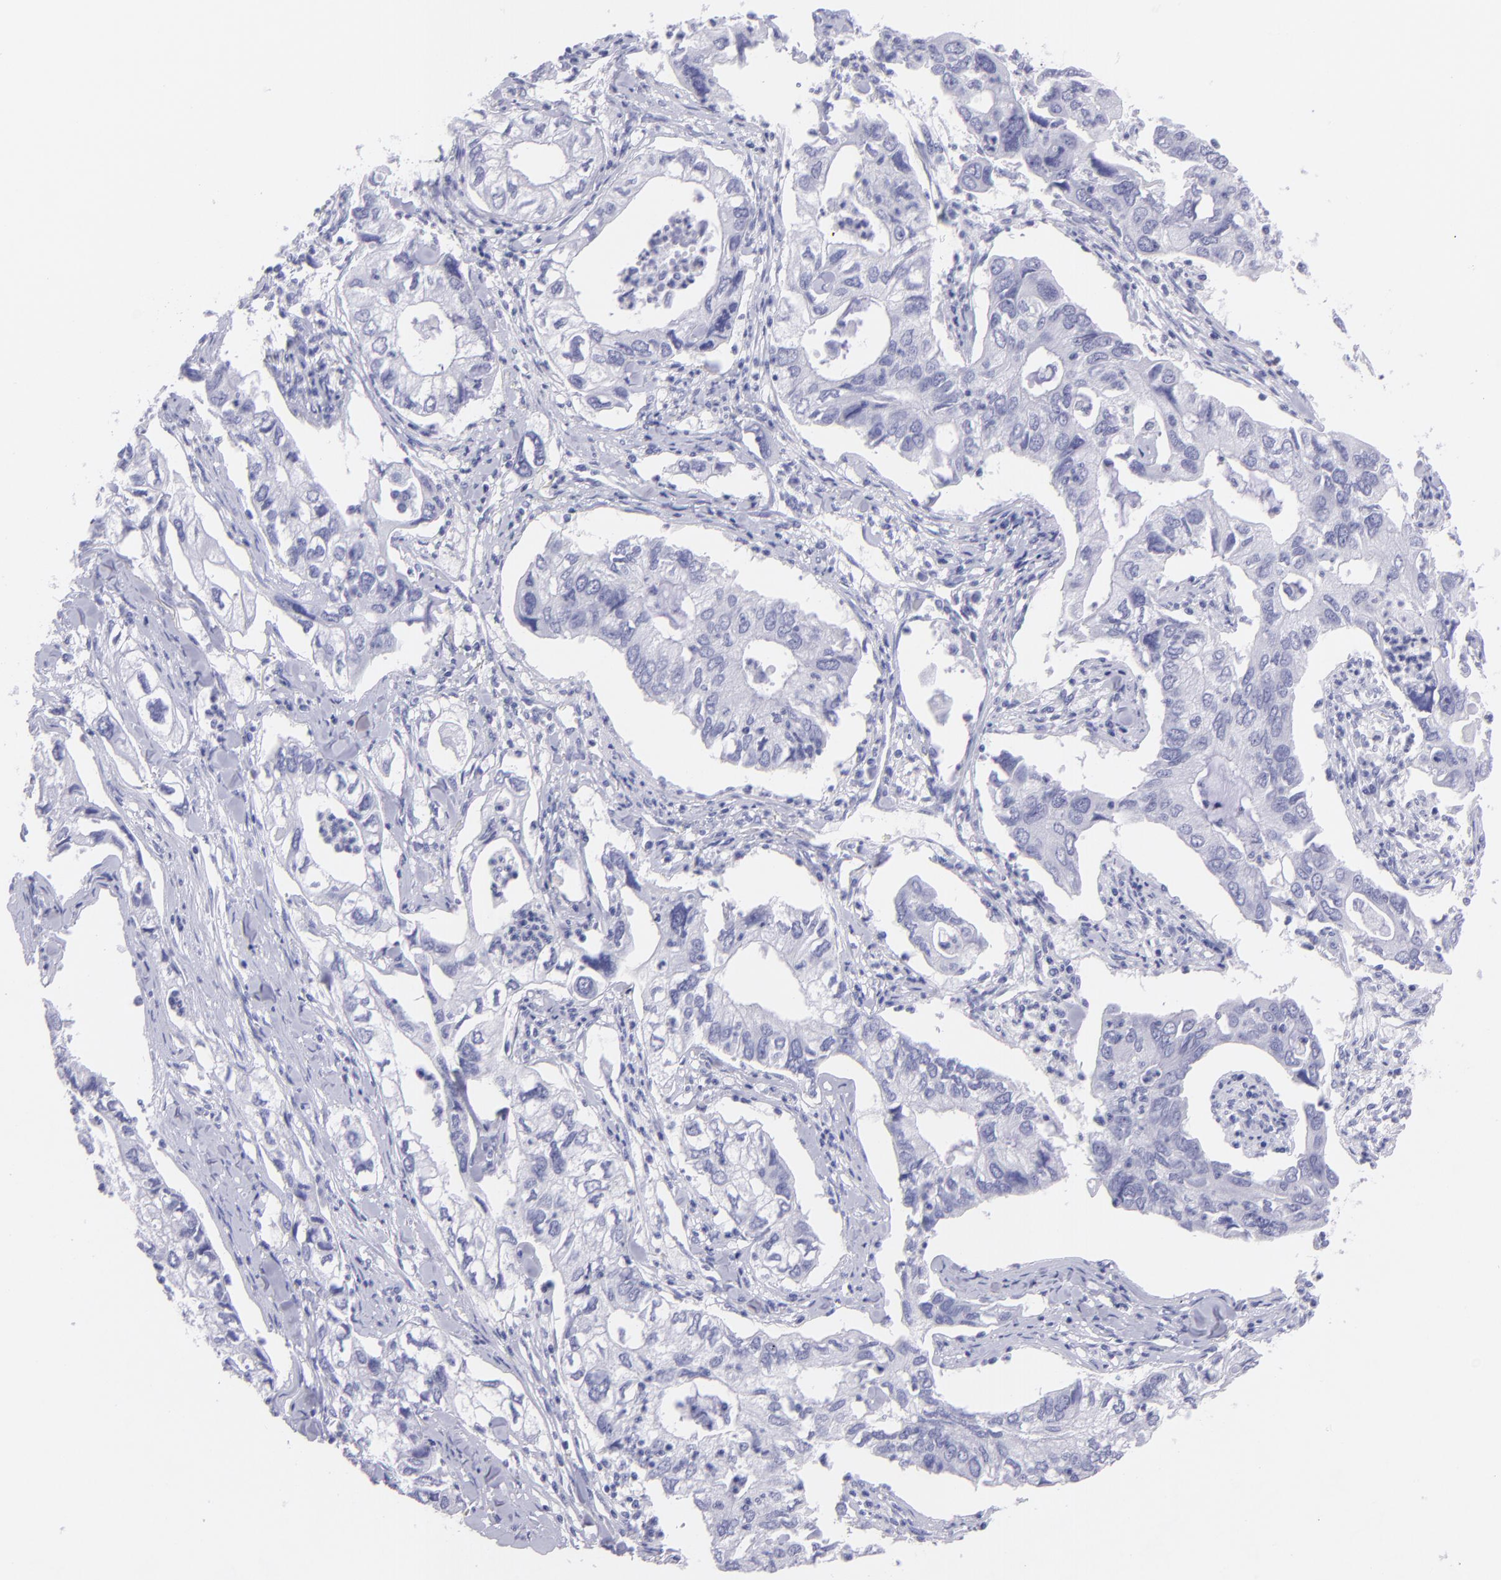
{"staining": {"intensity": "negative", "quantity": "none", "location": "none"}, "tissue": "lung cancer", "cell_type": "Tumor cells", "image_type": "cancer", "snomed": [{"axis": "morphology", "description": "Adenocarcinoma, NOS"}, {"axis": "topography", "description": "Lung"}], "caption": "This is an immunohistochemistry (IHC) histopathology image of human lung cancer. There is no staining in tumor cells.", "gene": "CNP", "patient": {"sex": "male", "age": 48}}